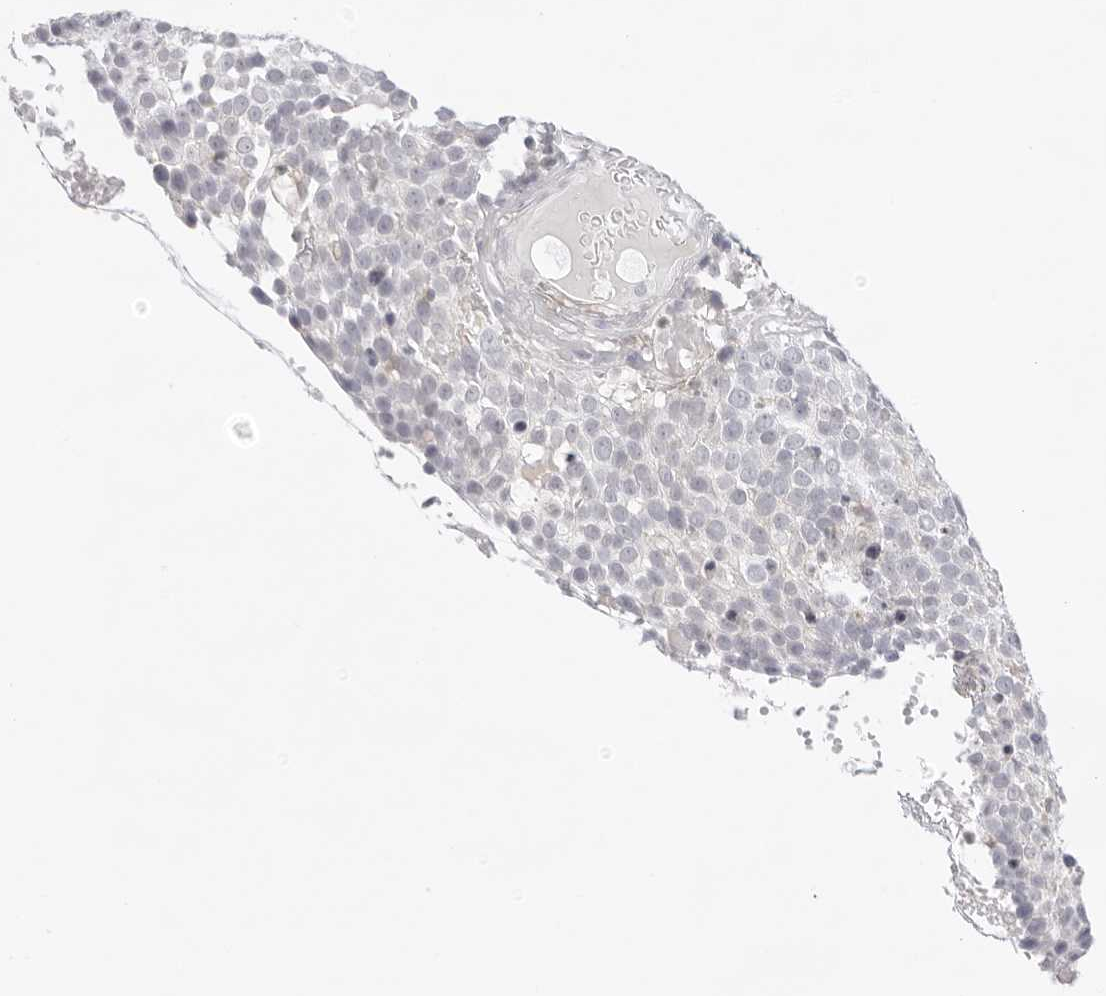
{"staining": {"intensity": "negative", "quantity": "none", "location": "none"}, "tissue": "cervical cancer", "cell_type": "Tumor cells", "image_type": "cancer", "snomed": [{"axis": "morphology", "description": "Squamous cell carcinoma, NOS"}, {"axis": "topography", "description": "Cervix"}], "caption": "Immunohistochemistry (IHC) image of human cervical squamous cell carcinoma stained for a protein (brown), which displays no expression in tumor cells.", "gene": "TNFRSF14", "patient": {"sex": "female", "age": 74}}